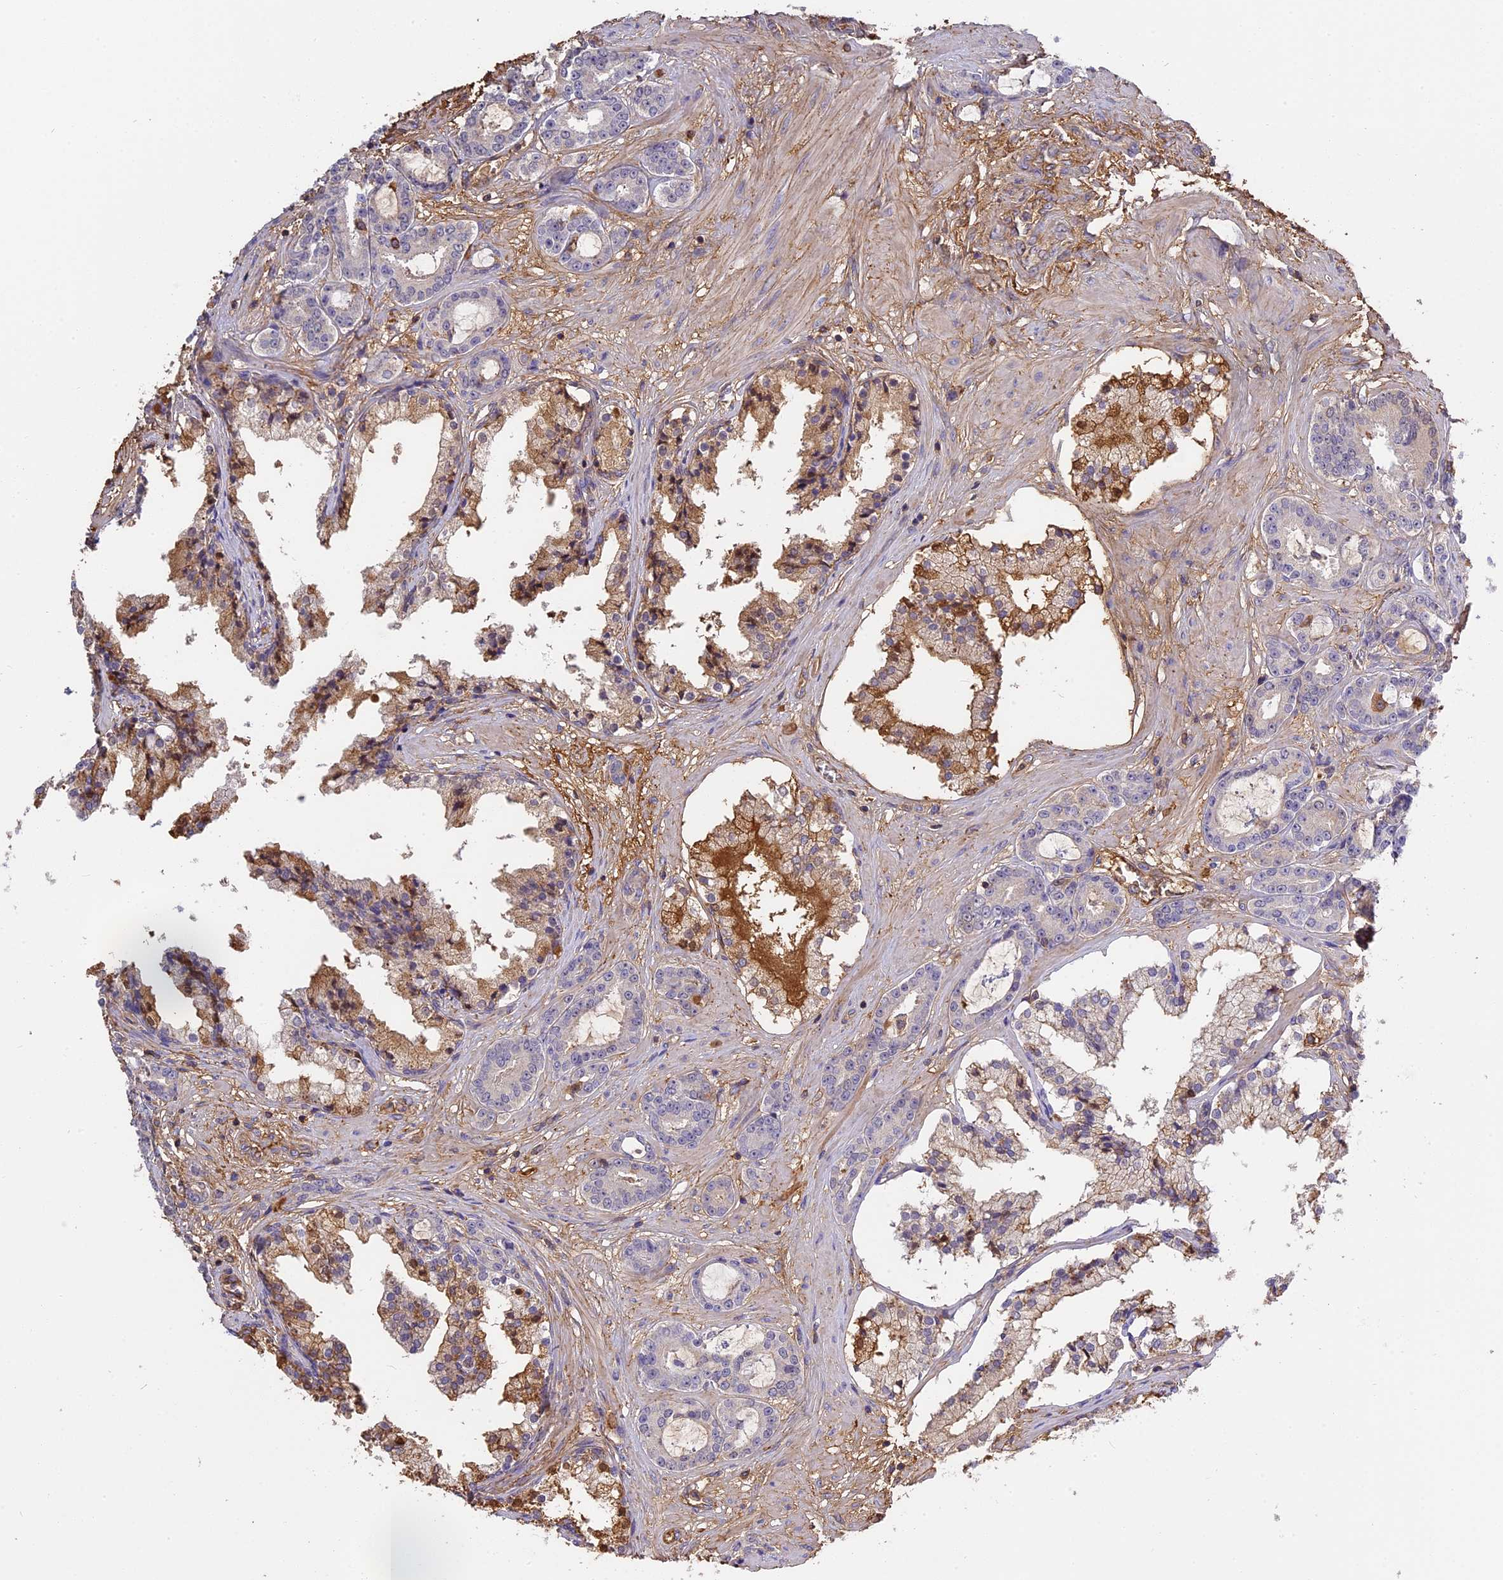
{"staining": {"intensity": "negative", "quantity": "none", "location": "none"}, "tissue": "prostate cancer", "cell_type": "Tumor cells", "image_type": "cancer", "snomed": [{"axis": "morphology", "description": "Adenocarcinoma, High grade"}, {"axis": "topography", "description": "Prostate"}], "caption": "The histopathology image demonstrates no staining of tumor cells in prostate cancer (adenocarcinoma (high-grade)).", "gene": "CFAP119", "patient": {"sex": "male", "age": 58}}